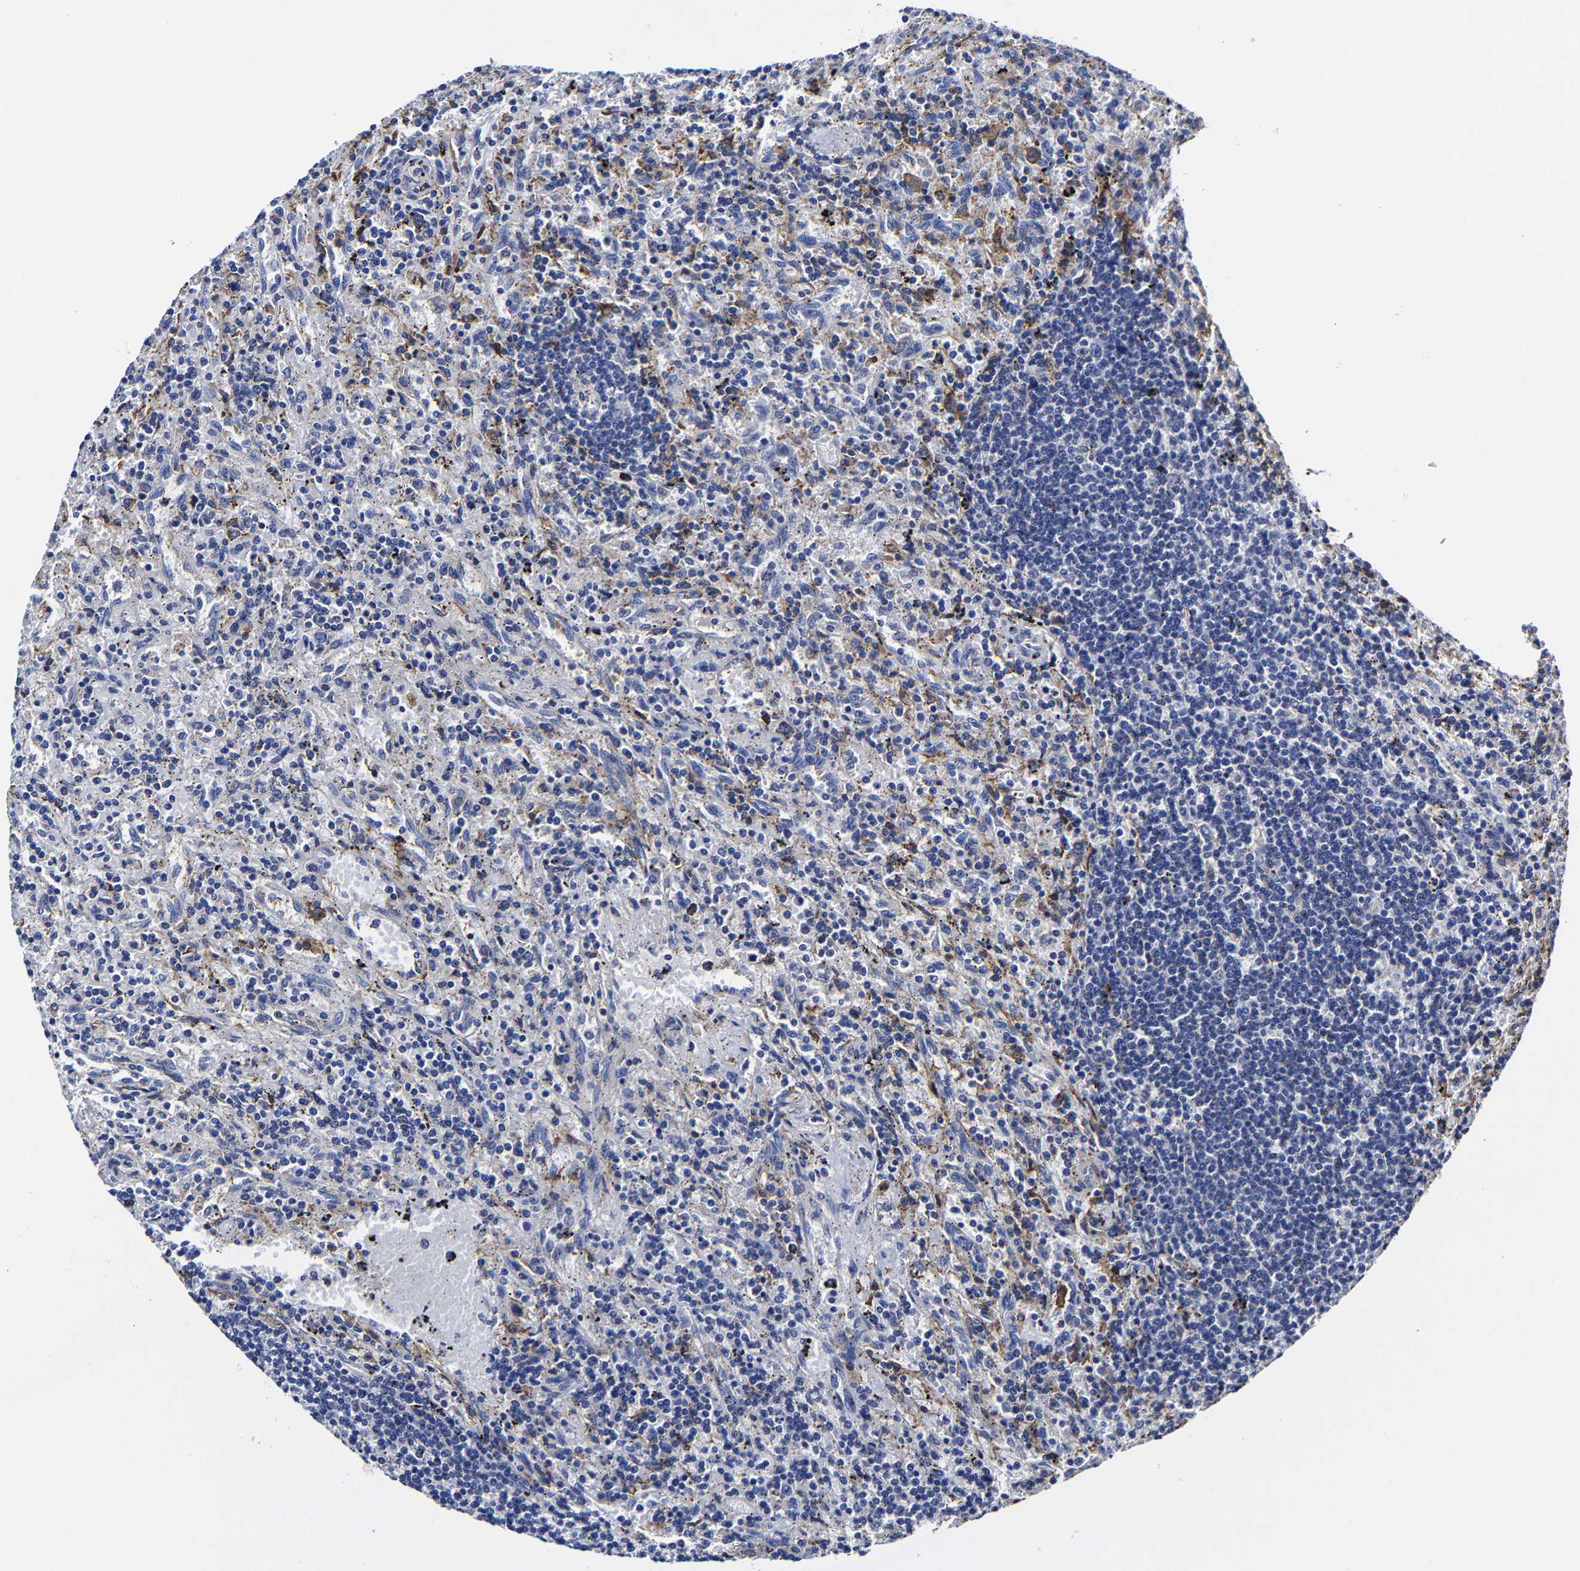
{"staining": {"intensity": "negative", "quantity": "none", "location": "none"}, "tissue": "lymphoma", "cell_type": "Tumor cells", "image_type": "cancer", "snomed": [{"axis": "morphology", "description": "Malignant lymphoma, non-Hodgkin's type, Low grade"}, {"axis": "topography", "description": "Spleen"}], "caption": "This is a photomicrograph of IHC staining of malignant lymphoma, non-Hodgkin's type (low-grade), which shows no positivity in tumor cells. (DAB immunohistochemistry (IHC) with hematoxylin counter stain).", "gene": "AASS", "patient": {"sex": "male", "age": 76}}